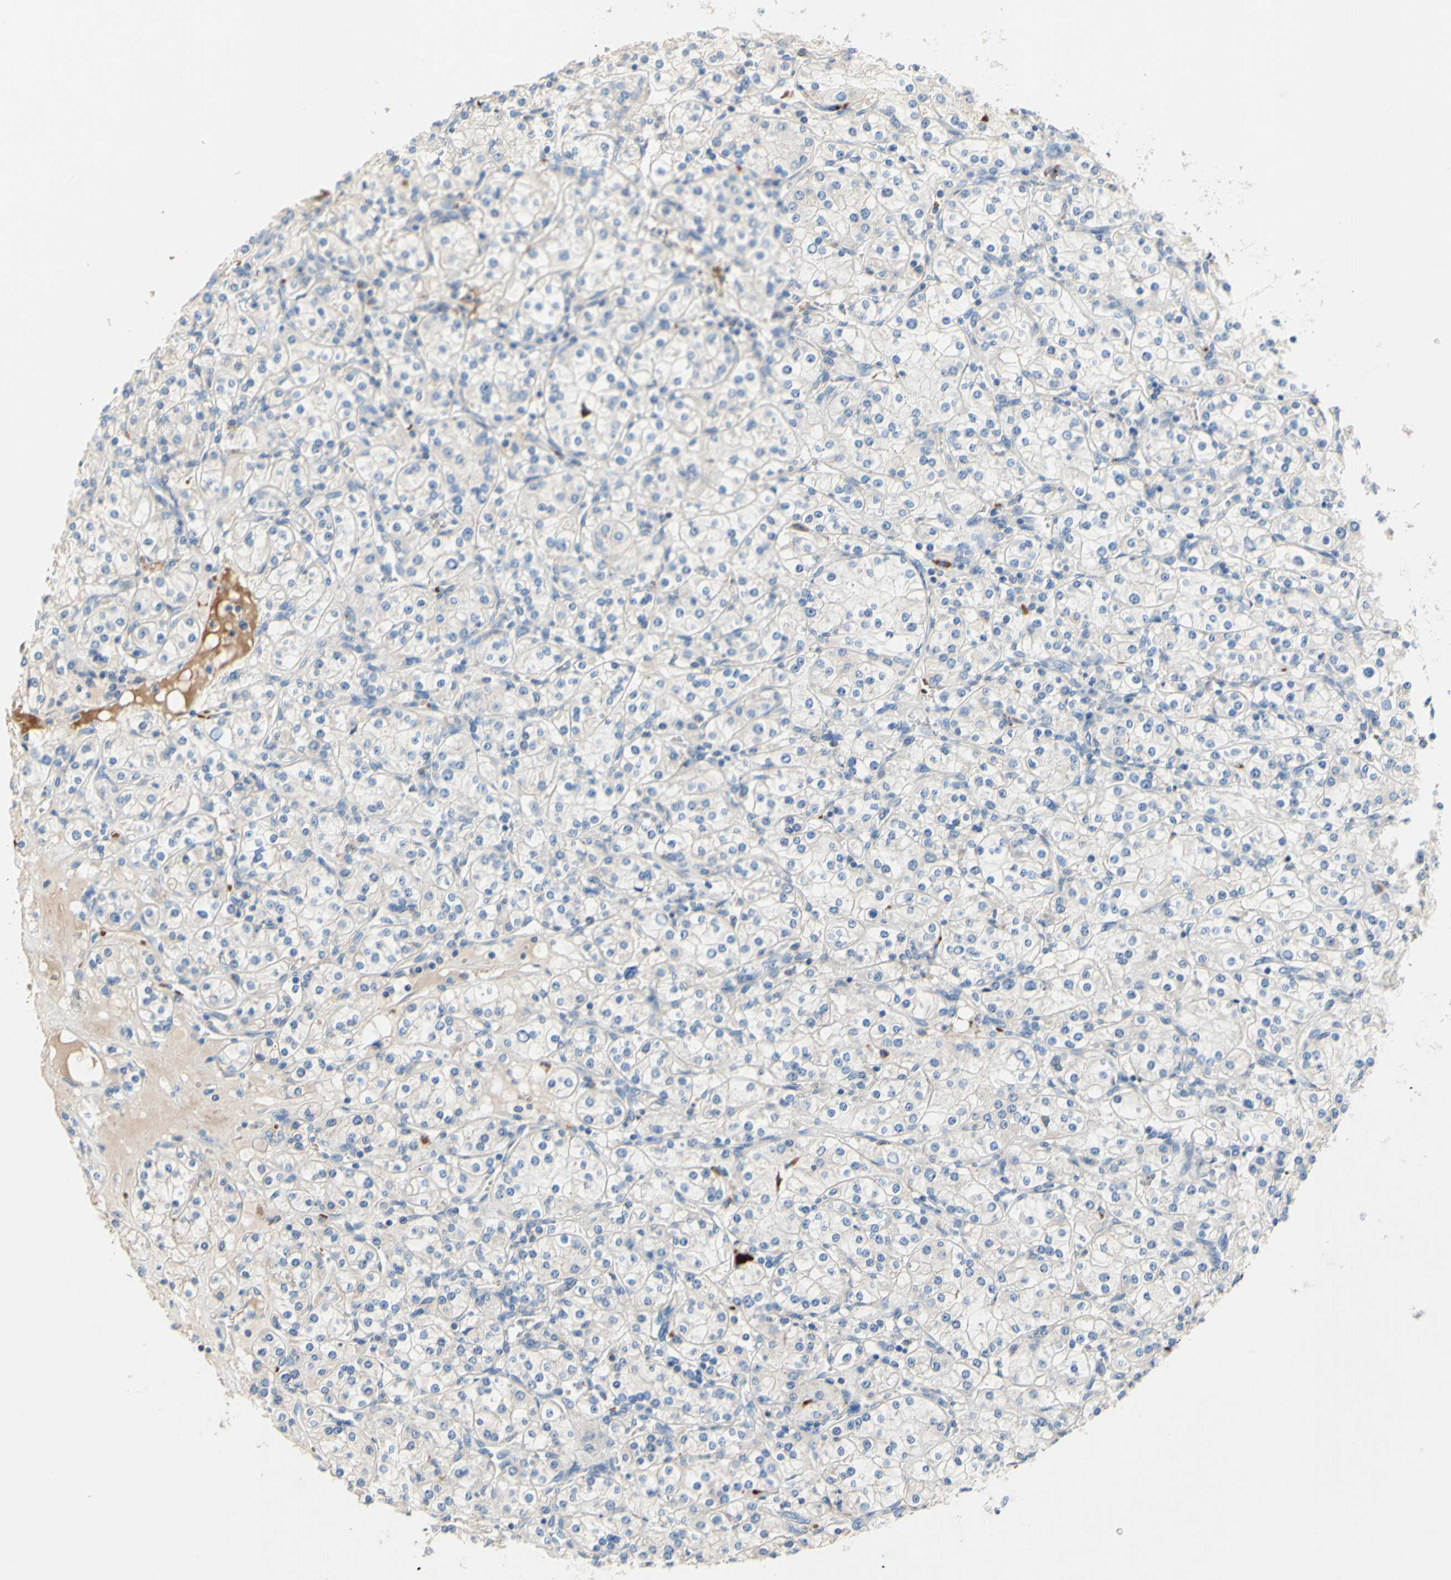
{"staining": {"intensity": "negative", "quantity": "none", "location": "none"}, "tissue": "renal cancer", "cell_type": "Tumor cells", "image_type": "cancer", "snomed": [{"axis": "morphology", "description": "Adenocarcinoma, NOS"}, {"axis": "topography", "description": "Kidney"}], "caption": "Immunohistochemical staining of human renal adenocarcinoma demonstrates no significant expression in tumor cells. (DAB (3,3'-diaminobenzidine) IHC with hematoxylin counter stain).", "gene": "CDON", "patient": {"sex": "male", "age": 77}}